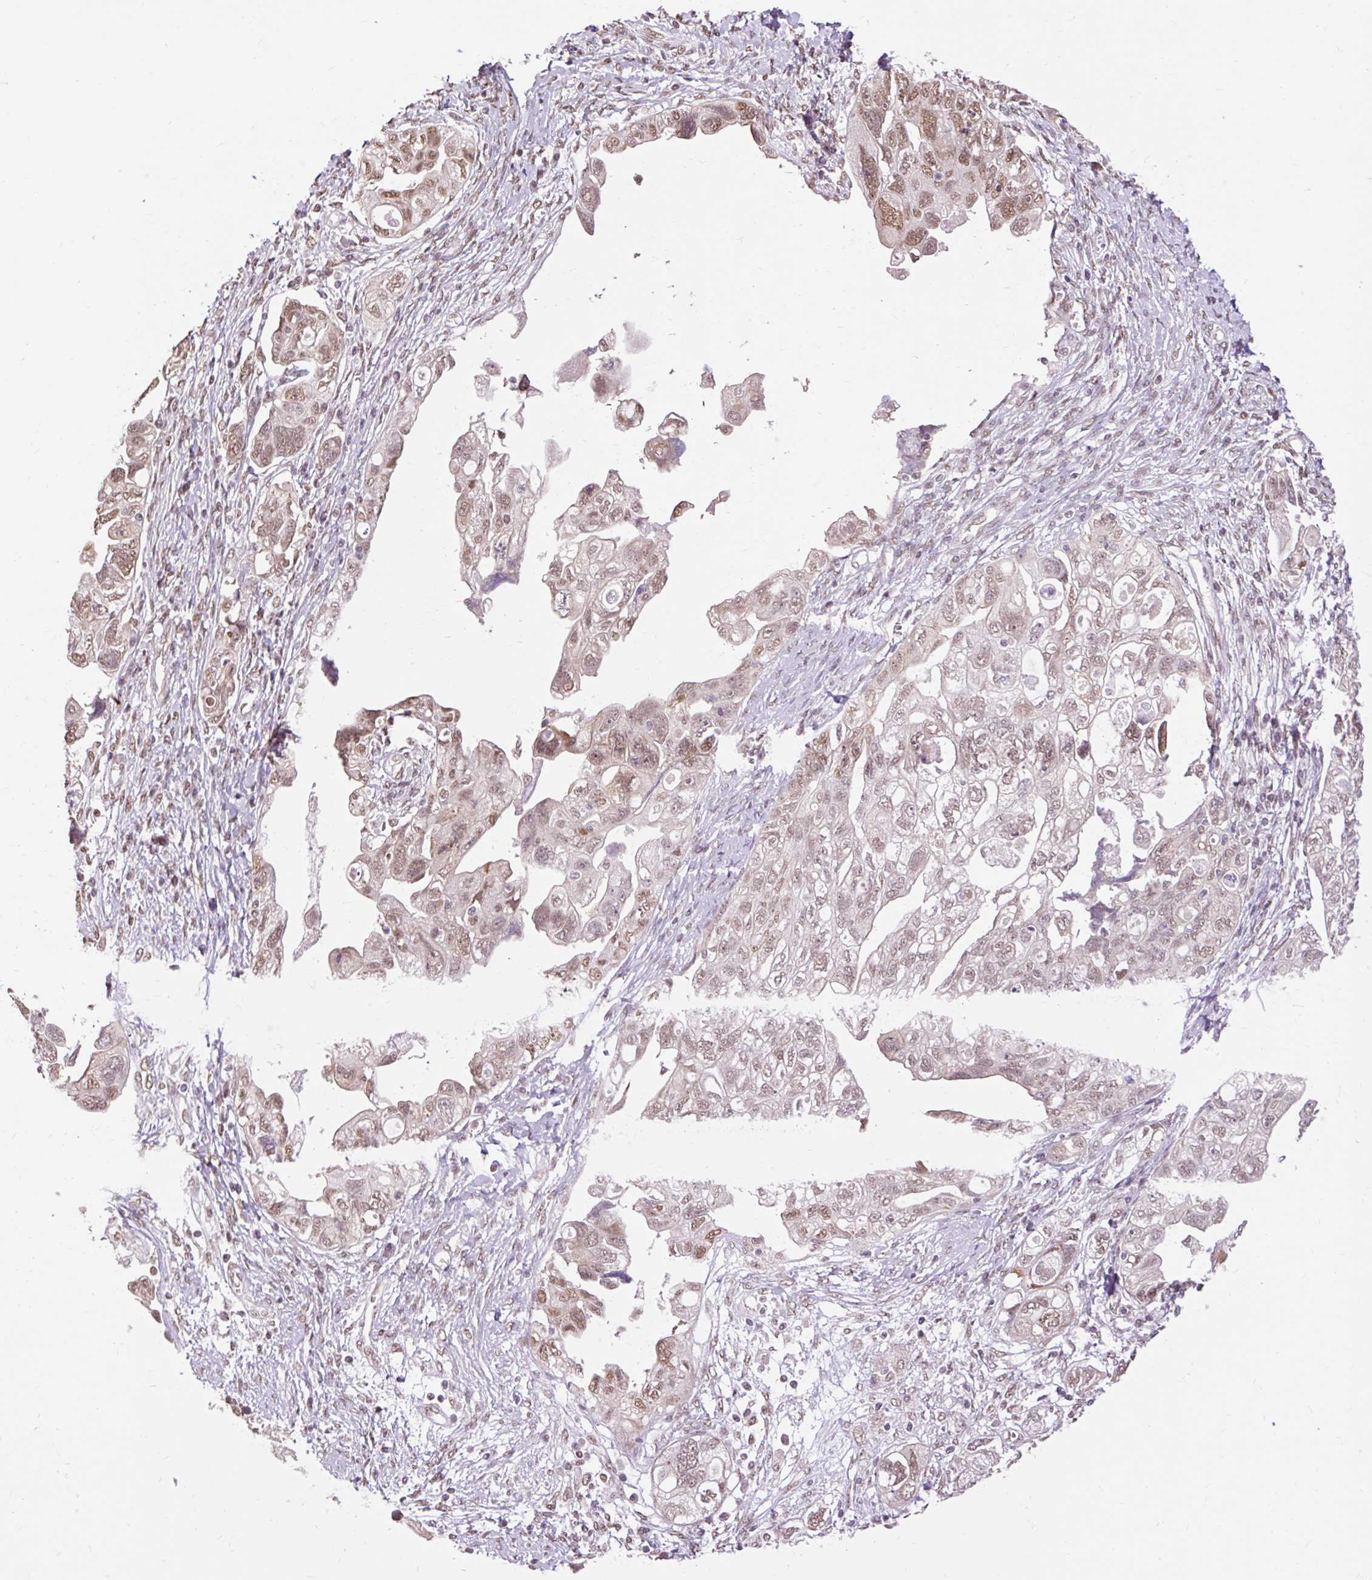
{"staining": {"intensity": "weak", "quantity": ">75%", "location": "cytoplasmic/membranous,nuclear"}, "tissue": "ovarian cancer", "cell_type": "Tumor cells", "image_type": "cancer", "snomed": [{"axis": "morphology", "description": "Carcinoma, NOS"}, {"axis": "morphology", "description": "Cystadenocarcinoma, serous, NOS"}, {"axis": "topography", "description": "Ovary"}], "caption": "Ovarian cancer (carcinoma) stained for a protein (brown) shows weak cytoplasmic/membranous and nuclear positive positivity in about >75% of tumor cells.", "gene": "NPIPB12", "patient": {"sex": "female", "age": 69}}